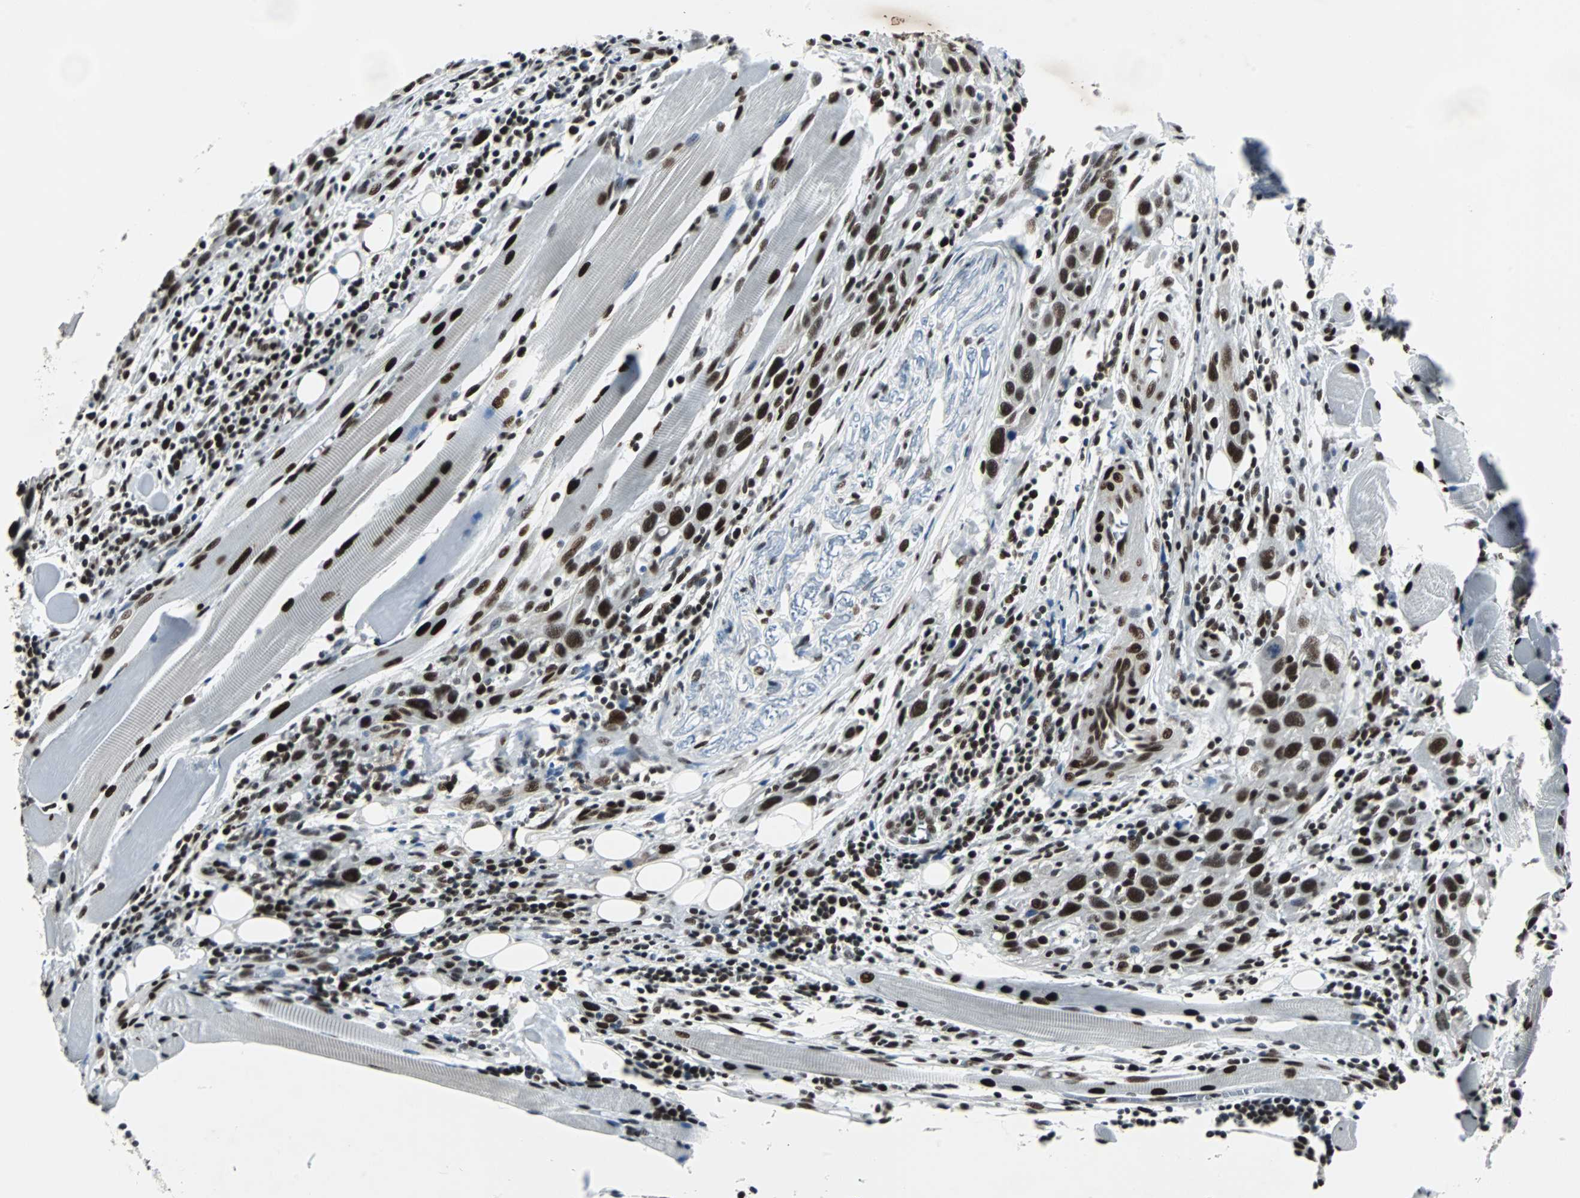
{"staining": {"intensity": "strong", "quantity": ">75%", "location": "nuclear"}, "tissue": "head and neck cancer", "cell_type": "Tumor cells", "image_type": "cancer", "snomed": [{"axis": "morphology", "description": "Squamous cell carcinoma, NOS"}, {"axis": "topography", "description": "Oral tissue"}, {"axis": "topography", "description": "Head-Neck"}], "caption": "Head and neck cancer (squamous cell carcinoma) tissue displays strong nuclear expression in approximately >75% of tumor cells", "gene": "MEF2D", "patient": {"sex": "female", "age": 50}}